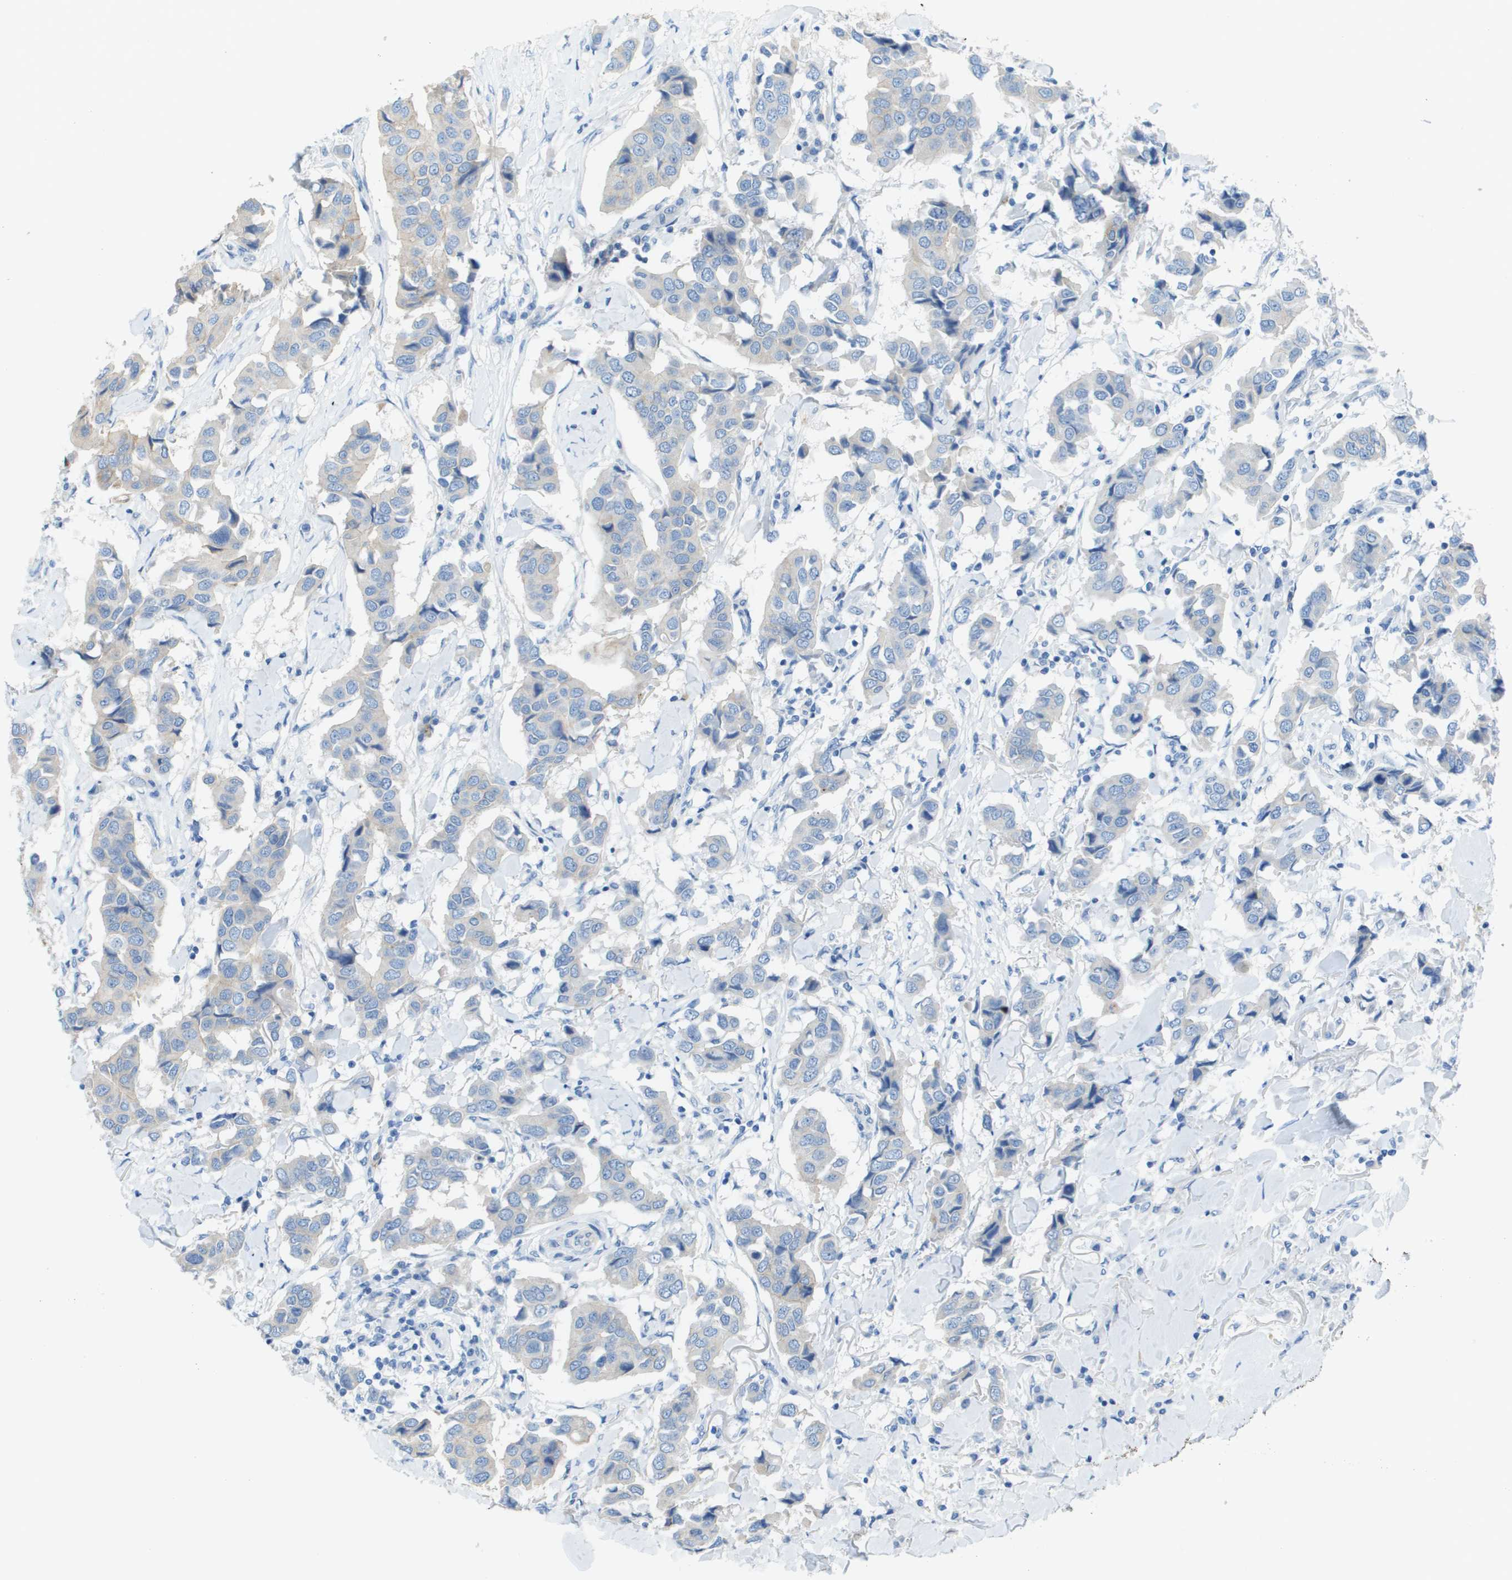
{"staining": {"intensity": "weak", "quantity": "<25%", "location": "cytoplasmic/membranous"}, "tissue": "breast cancer", "cell_type": "Tumor cells", "image_type": "cancer", "snomed": [{"axis": "morphology", "description": "Duct carcinoma"}, {"axis": "topography", "description": "Breast"}], "caption": "DAB (3,3'-diaminobenzidine) immunohistochemical staining of human breast cancer (infiltrating ductal carcinoma) shows no significant staining in tumor cells. The staining is performed using DAB brown chromogen with nuclei counter-stained in using hematoxylin.", "gene": "CD46", "patient": {"sex": "female", "age": 80}}